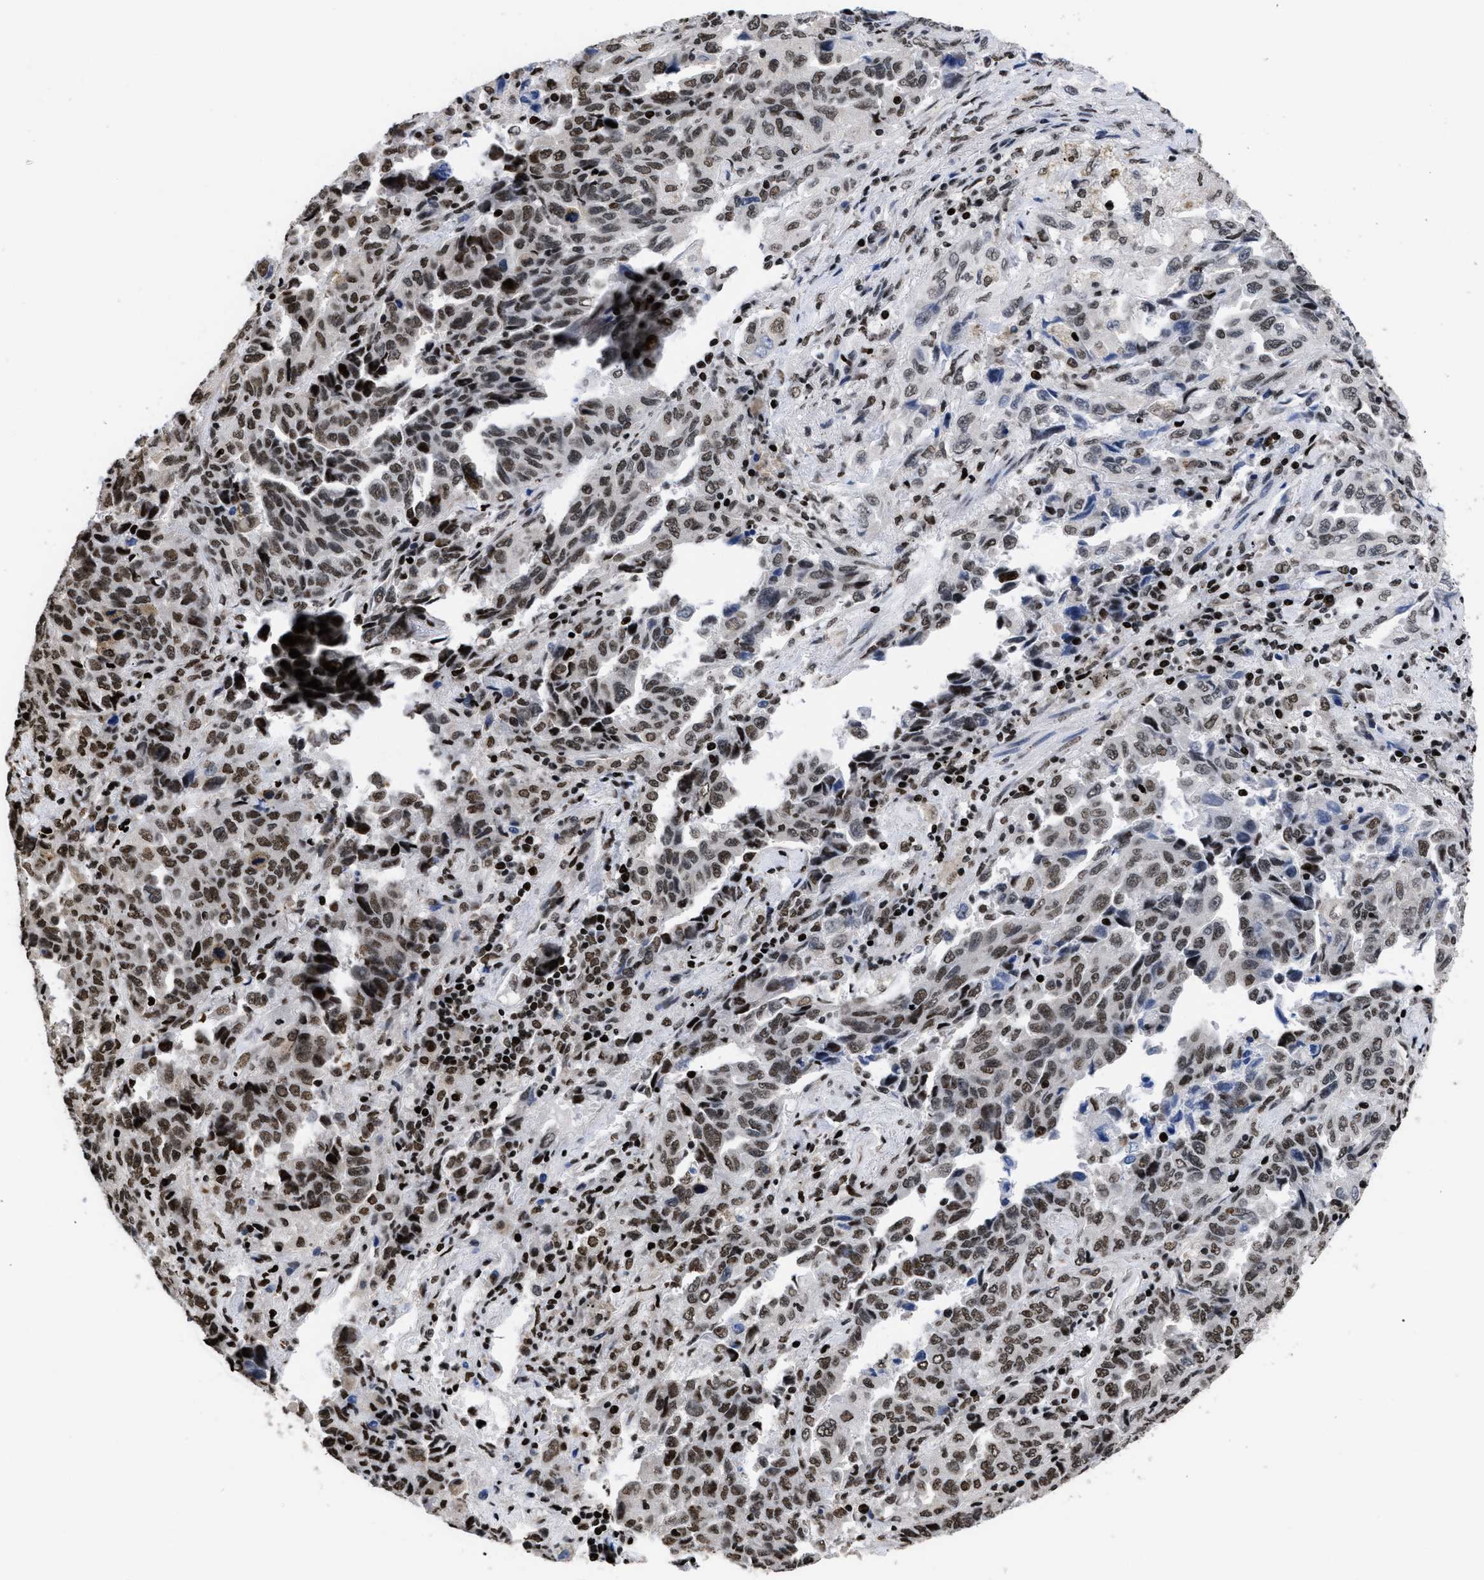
{"staining": {"intensity": "moderate", "quantity": ">75%", "location": "nuclear"}, "tissue": "lung cancer", "cell_type": "Tumor cells", "image_type": "cancer", "snomed": [{"axis": "morphology", "description": "Adenocarcinoma, NOS"}, {"axis": "topography", "description": "Lung"}], "caption": "An immunohistochemistry (IHC) image of tumor tissue is shown. Protein staining in brown shows moderate nuclear positivity in lung cancer within tumor cells.", "gene": "CALHM3", "patient": {"sex": "female", "age": 51}}